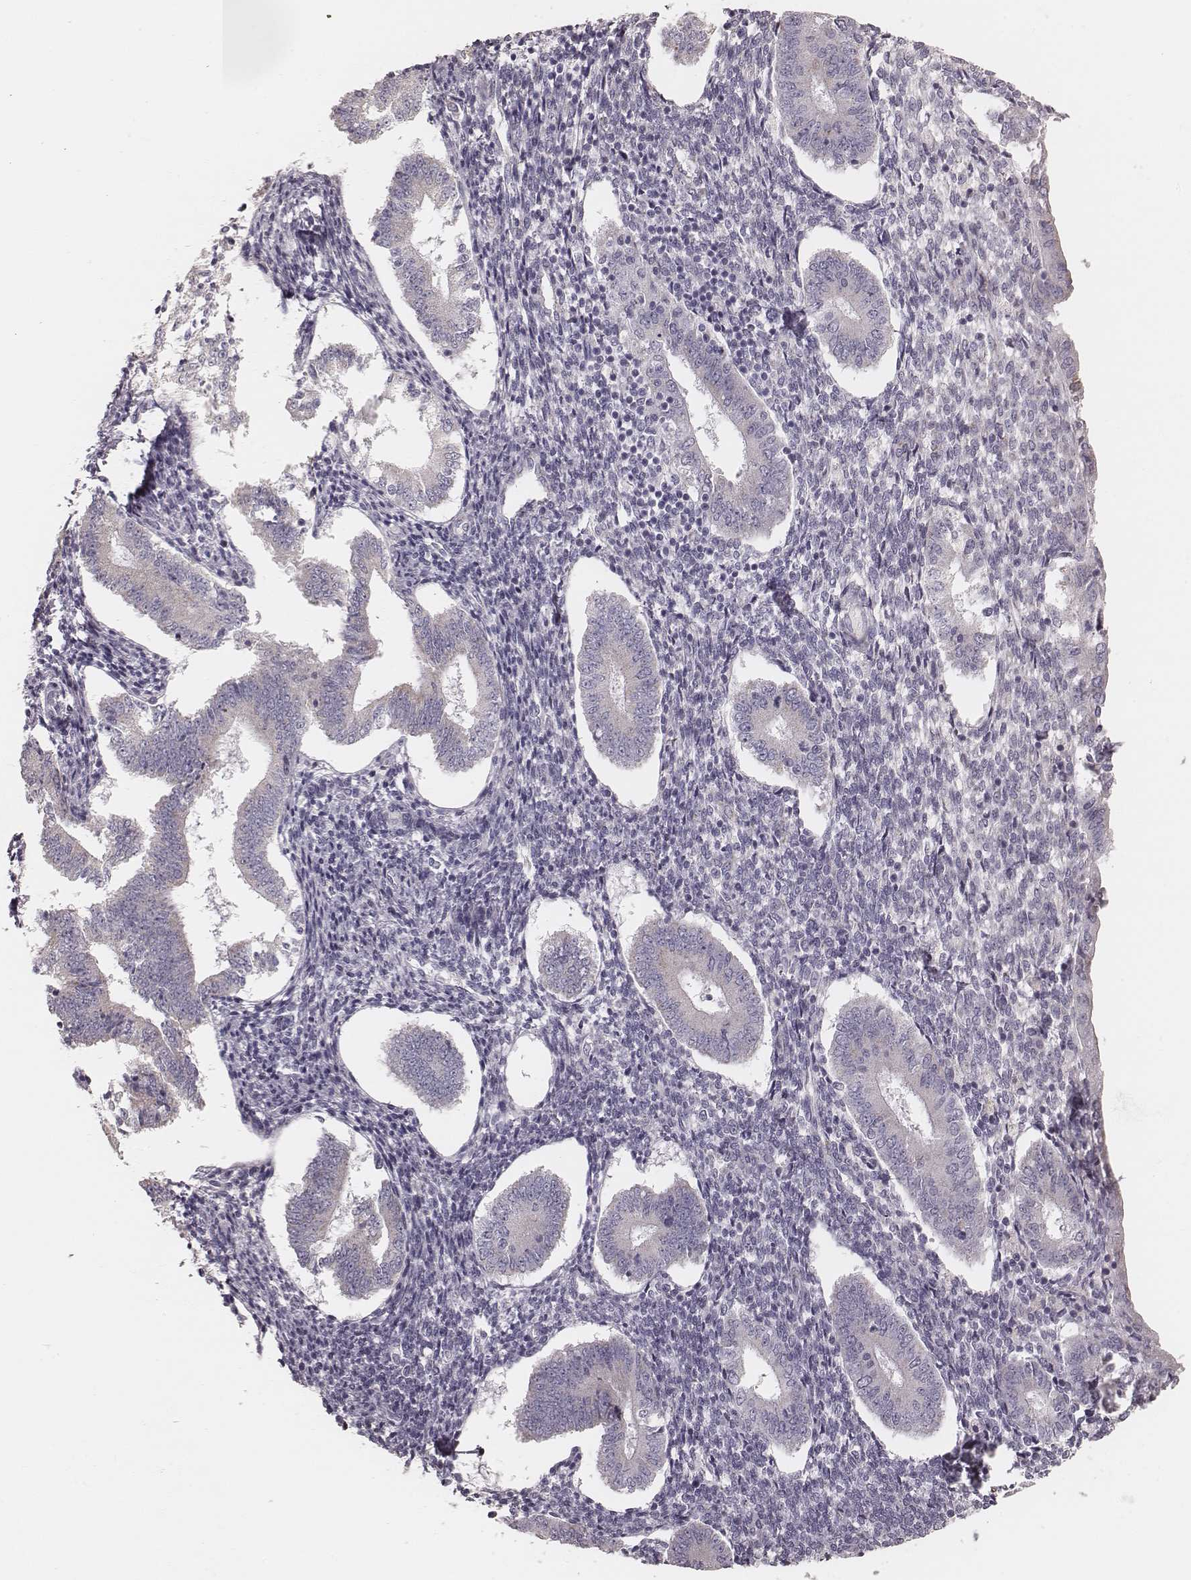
{"staining": {"intensity": "negative", "quantity": "none", "location": "none"}, "tissue": "endometrium", "cell_type": "Cells in endometrial stroma", "image_type": "normal", "snomed": [{"axis": "morphology", "description": "Normal tissue, NOS"}, {"axis": "topography", "description": "Endometrium"}], "caption": "High magnification brightfield microscopy of unremarkable endometrium stained with DAB (3,3'-diaminobenzidine) (brown) and counterstained with hematoxylin (blue): cells in endometrial stroma show no significant expression. (DAB immunohistochemistry visualized using brightfield microscopy, high magnification).", "gene": "KIF5C", "patient": {"sex": "female", "age": 40}}